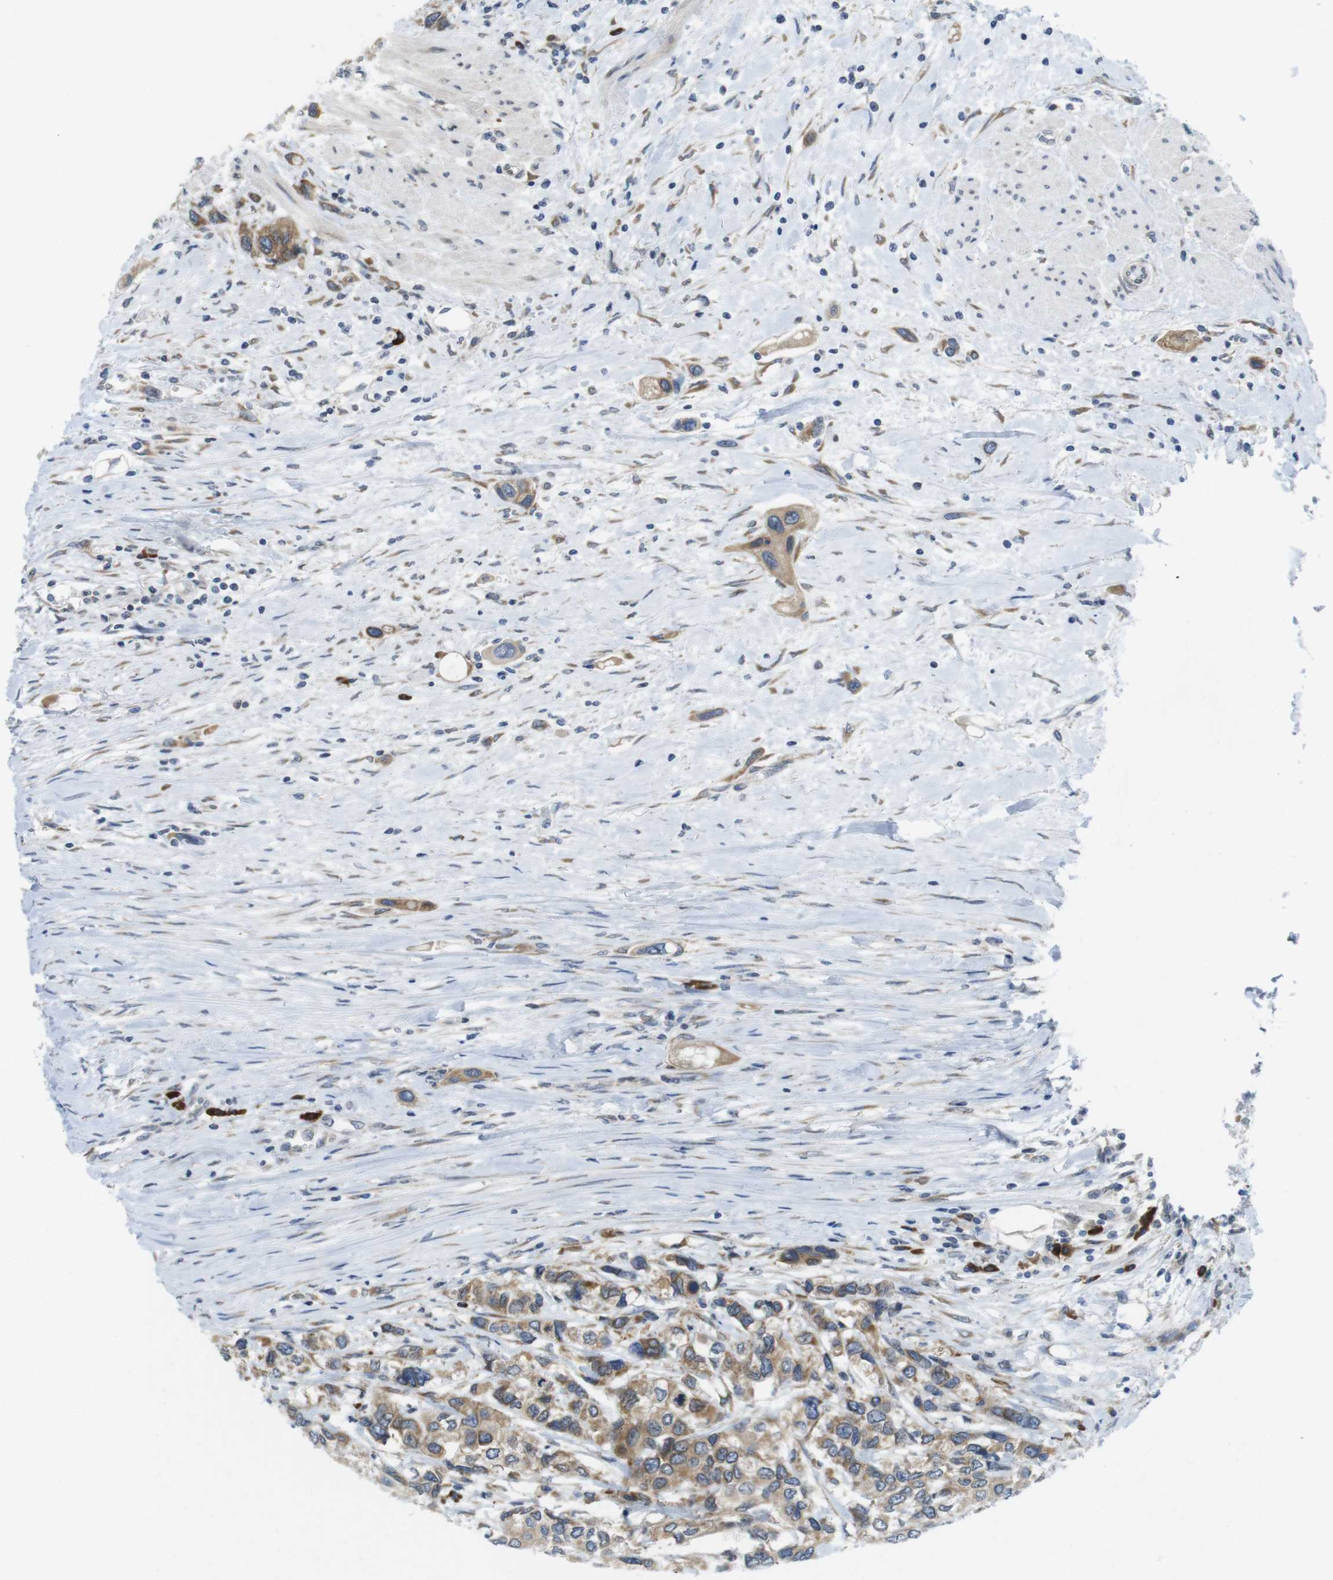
{"staining": {"intensity": "moderate", "quantity": ">75%", "location": "cytoplasmic/membranous"}, "tissue": "urothelial cancer", "cell_type": "Tumor cells", "image_type": "cancer", "snomed": [{"axis": "morphology", "description": "Urothelial carcinoma, High grade"}, {"axis": "topography", "description": "Urinary bladder"}], "caption": "High-grade urothelial carcinoma was stained to show a protein in brown. There is medium levels of moderate cytoplasmic/membranous staining in about >75% of tumor cells.", "gene": "ERGIC3", "patient": {"sex": "female", "age": 56}}